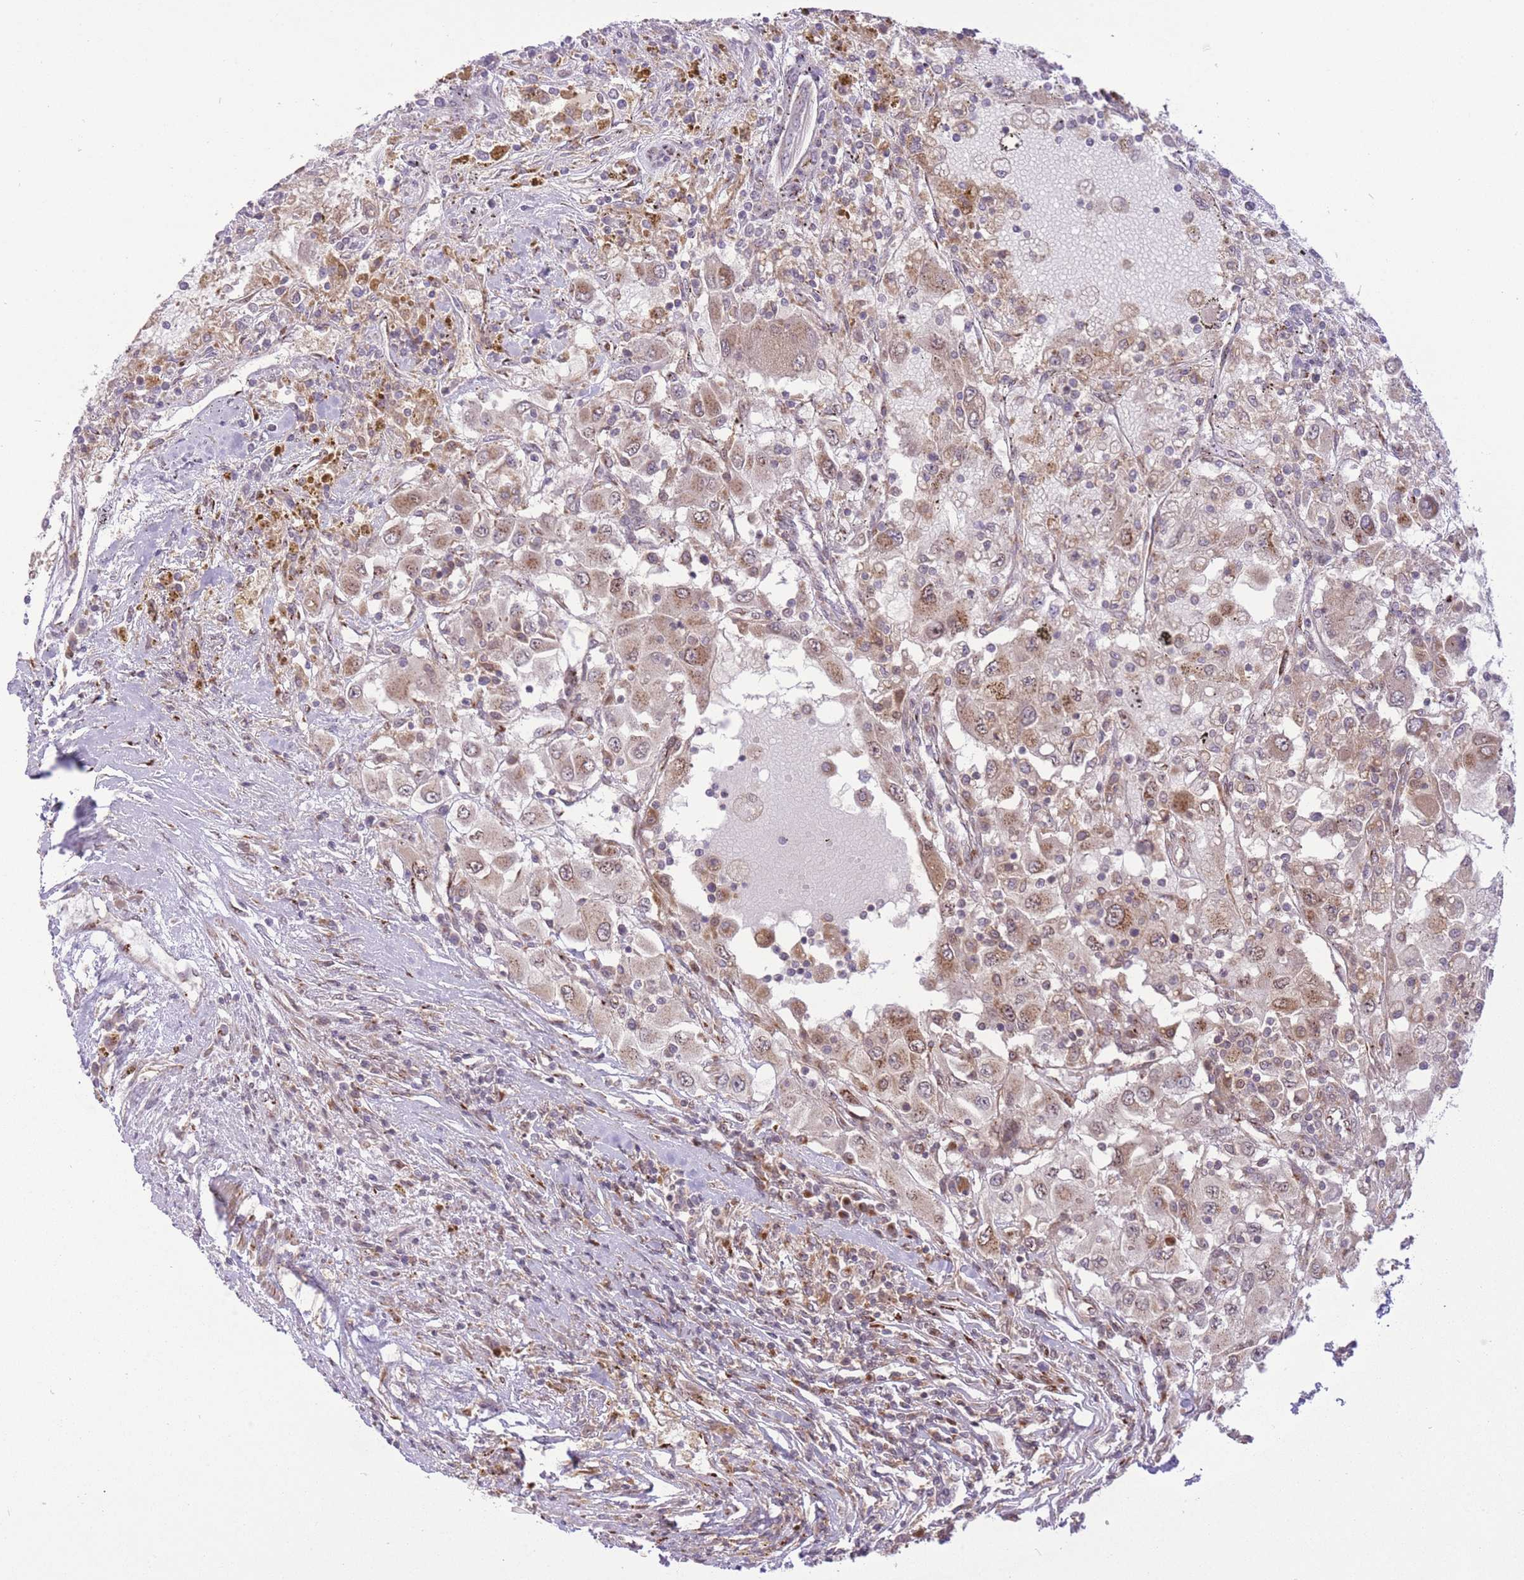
{"staining": {"intensity": "weak", "quantity": ">75%", "location": "cytoplasmic/membranous"}, "tissue": "renal cancer", "cell_type": "Tumor cells", "image_type": "cancer", "snomed": [{"axis": "morphology", "description": "Adenocarcinoma, NOS"}, {"axis": "topography", "description": "Kidney"}], "caption": "Protein positivity by IHC reveals weak cytoplasmic/membranous expression in about >75% of tumor cells in adenocarcinoma (renal).", "gene": "ZBED5", "patient": {"sex": "female", "age": 67}}